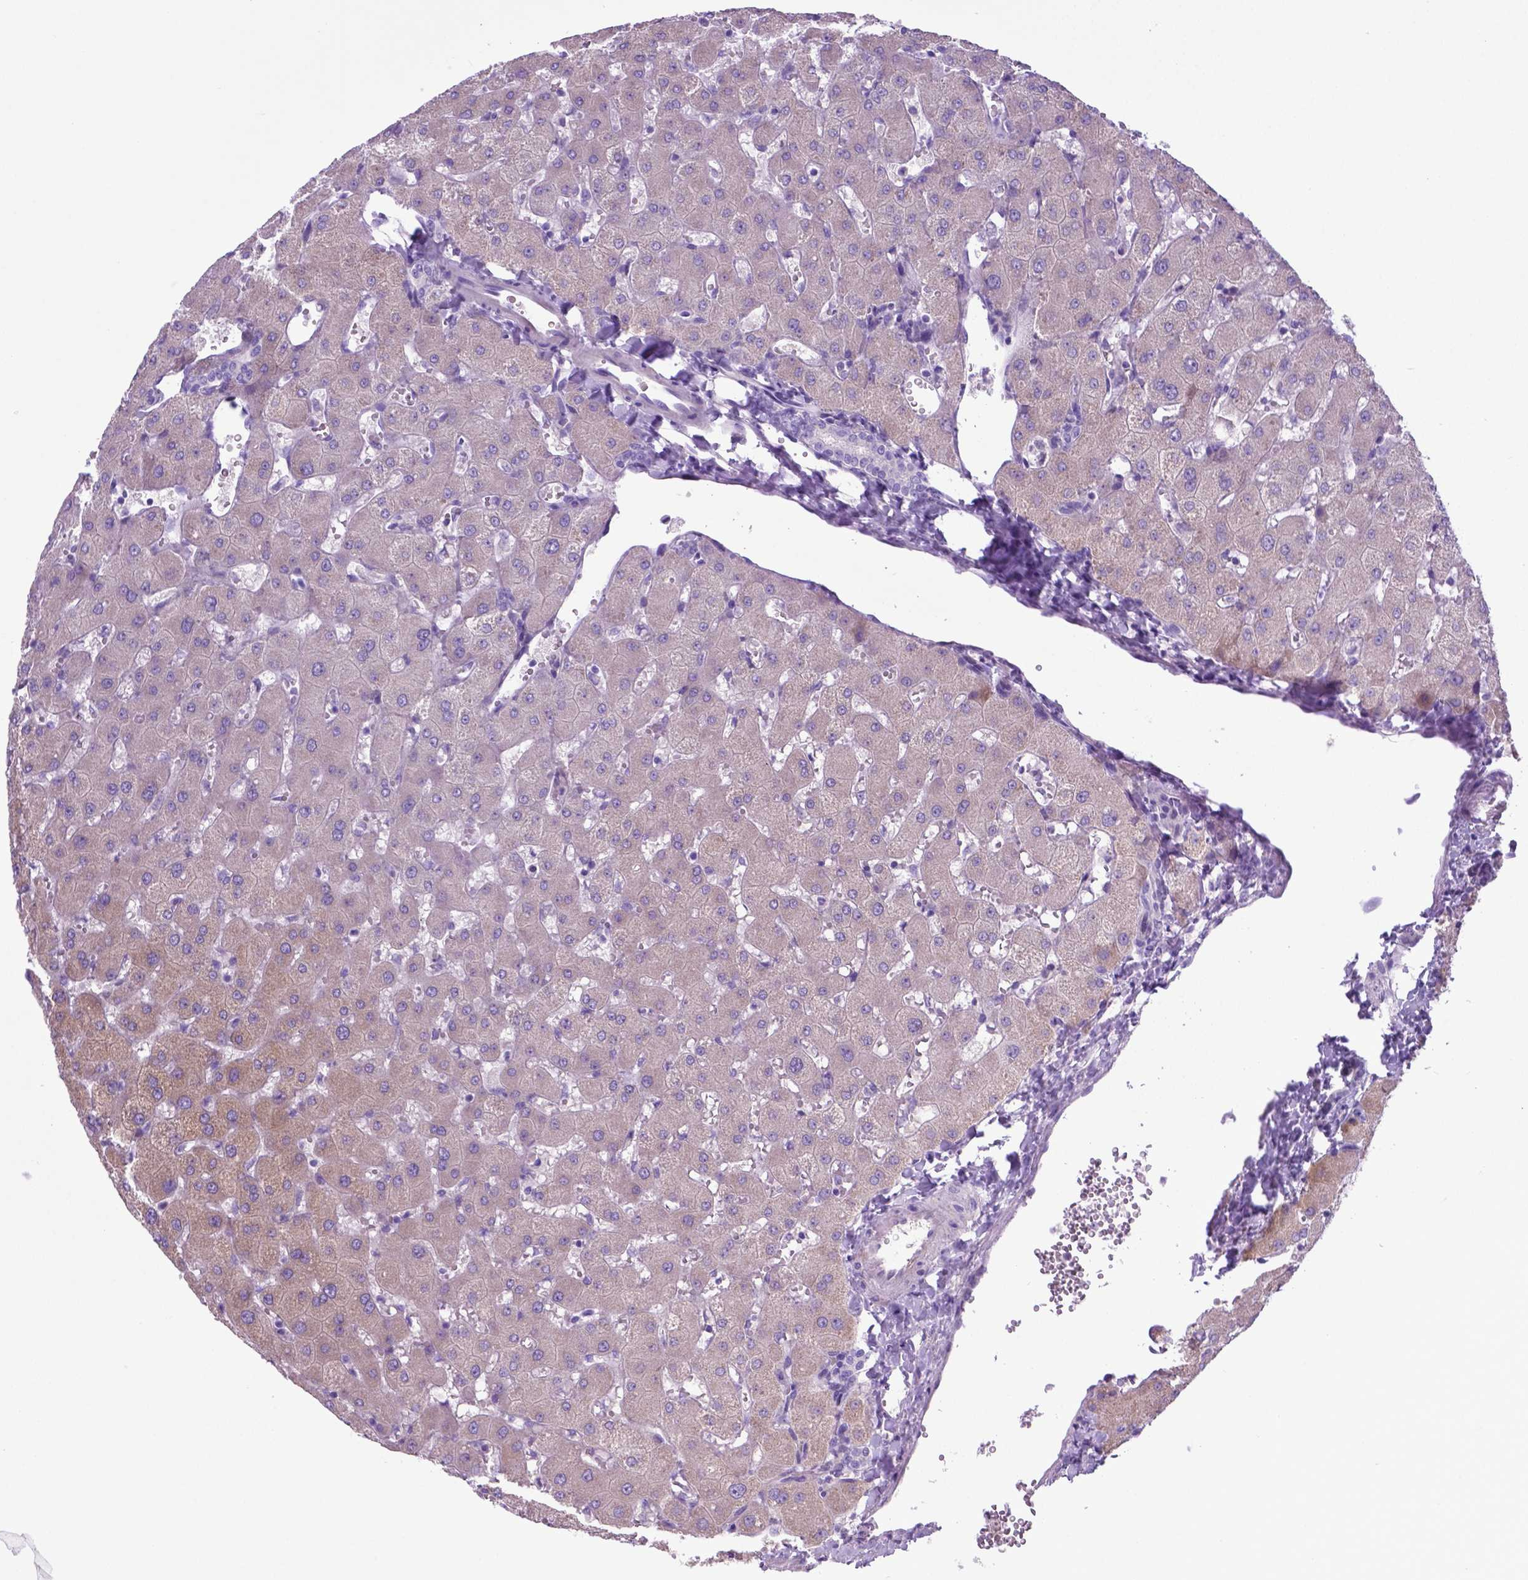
{"staining": {"intensity": "negative", "quantity": "none", "location": "none"}, "tissue": "liver", "cell_type": "Cholangiocytes", "image_type": "normal", "snomed": [{"axis": "morphology", "description": "Normal tissue, NOS"}, {"axis": "topography", "description": "Liver"}], "caption": "This is an immunohistochemistry (IHC) photomicrograph of benign human liver. There is no positivity in cholangiocytes.", "gene": "ADRA2B", "patient": {"sex": "female", "age": 63}}